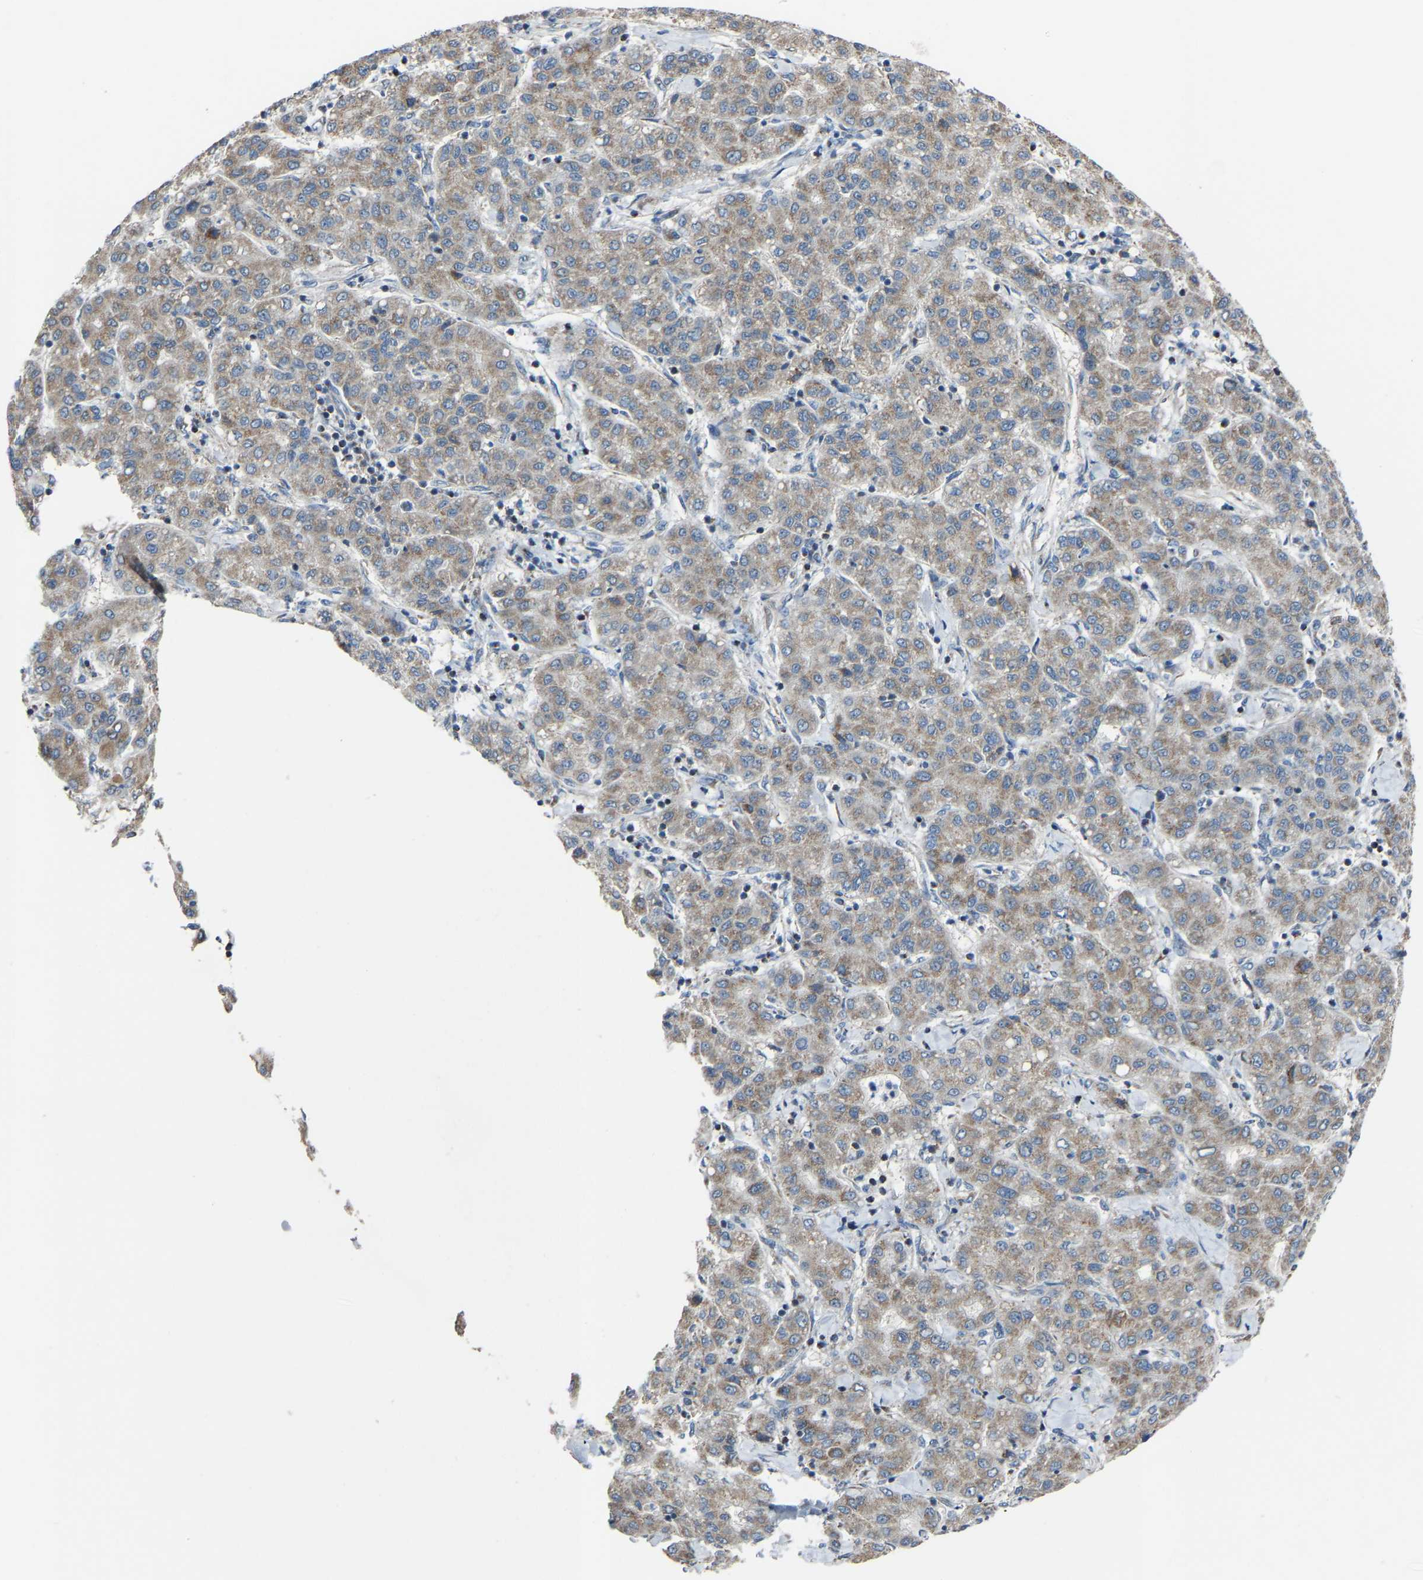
{"staining": {"intensity": "weak", "quantity": ">75%", "location": "cytoplasmic/membranous"}, "tissue": "liver cancer", "cell_type": "Tumor cells", "image_type": "cancer", "snomed": [{"axis": "morphology", "description": "Carcinoma, Hepatocellular, NOS"}, {"axis": "topography", "description": "Liver"}], "caption": "Liver hepatocellular carcinoma stained for a protein (brown) exhibits weak cytoplasmic/membranous positive positivity in about >75% of tumor cells.", "gene": "CANT1", "patient": {"sex": "male", "age": 65}}